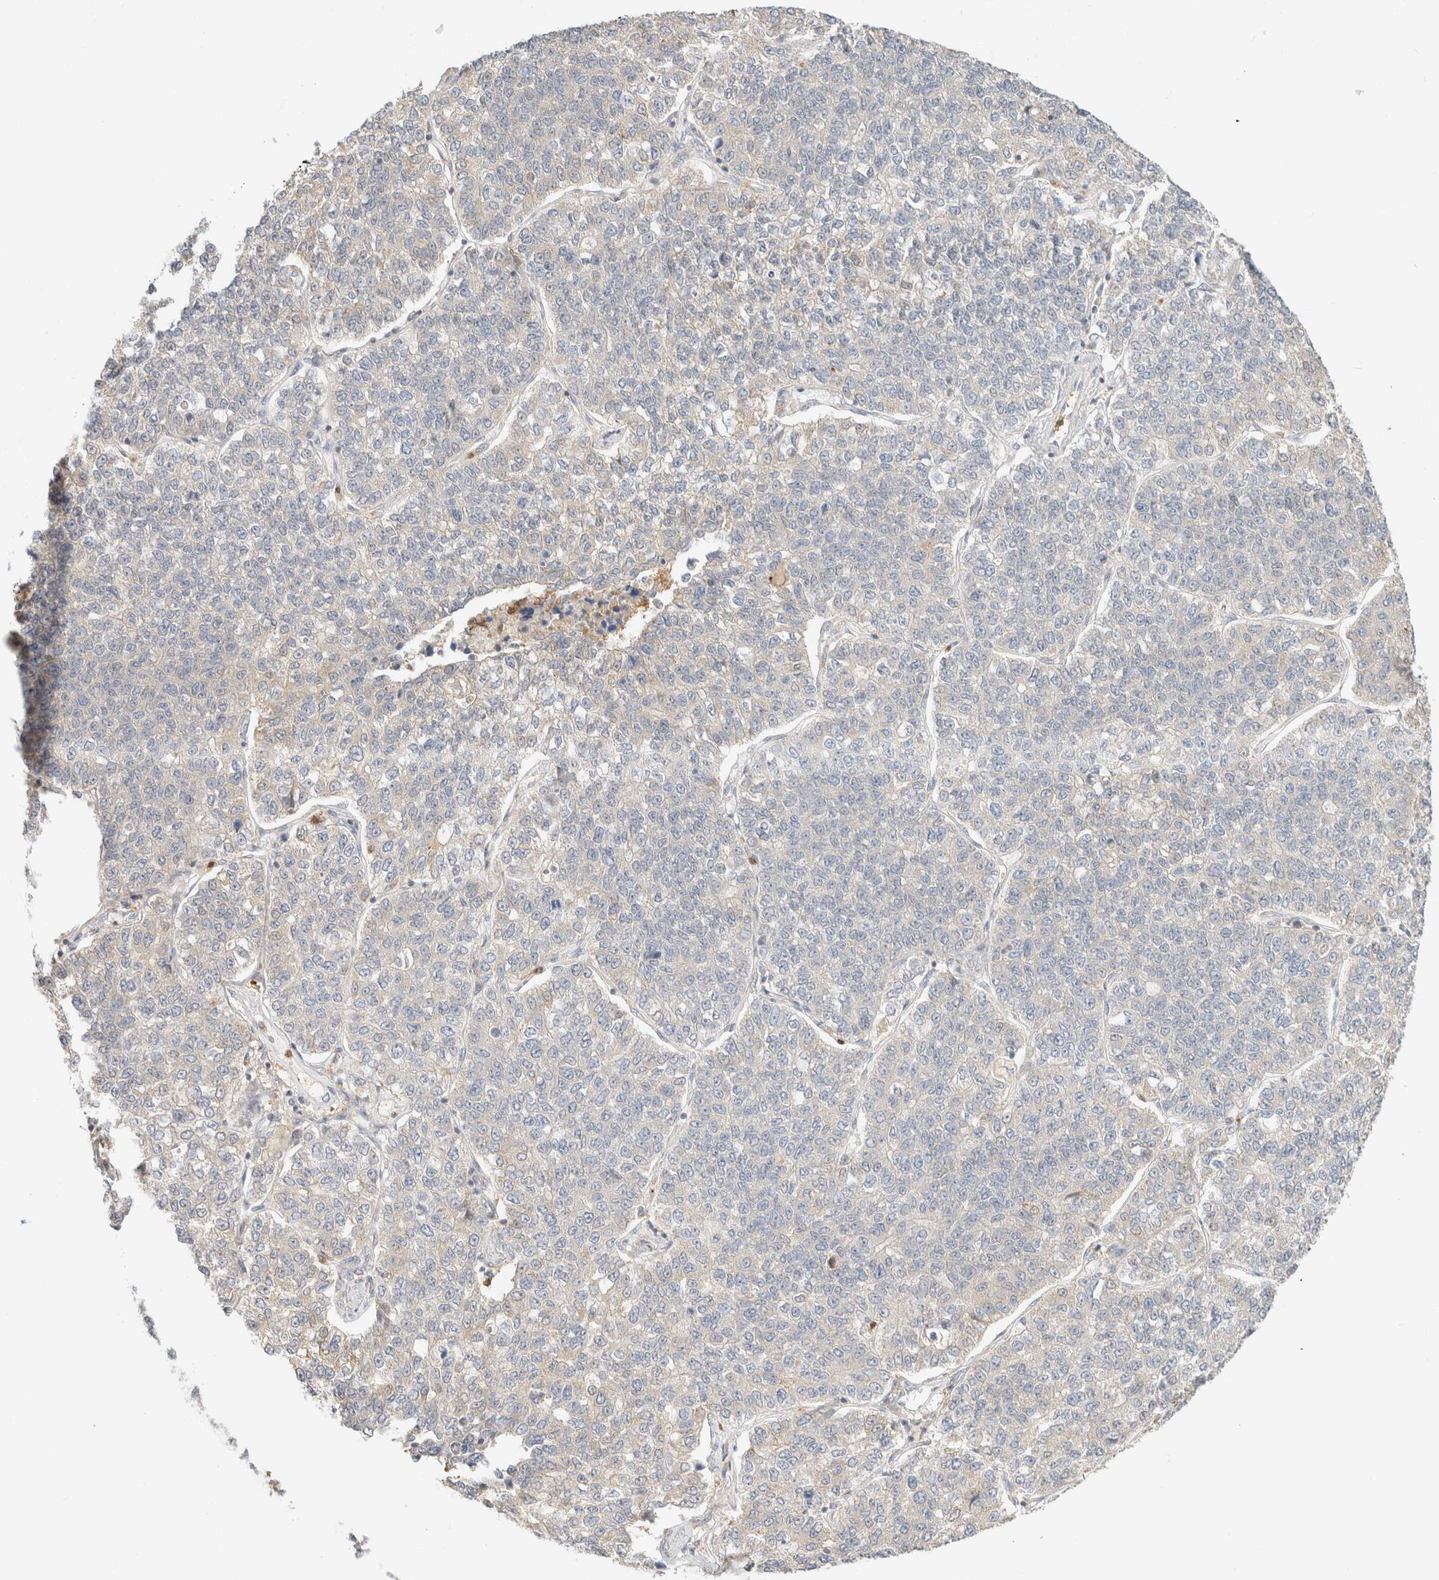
{"staining": {"intensity": "negative", "quantity": "none", "location": "none"}, "tissue": "lung cancer", "cell_type": "Tumor cells", "image_type": "cancer", "snomed": [{"axis": "morphology", "description": "Adenocarcinoma, NOS"}, {"axis": "topography", "description": "Lung"}], "caption": "Immunohistochemistry histopathology image of neoplastic tissue: human adenocarcinoma (lung) stained with DAB (3,3'-diaminobenzidine) exhibits no significant protein positivity in tumor cells.", "gene": "GPI", "patient": {"sex": "male", "age": 49}}